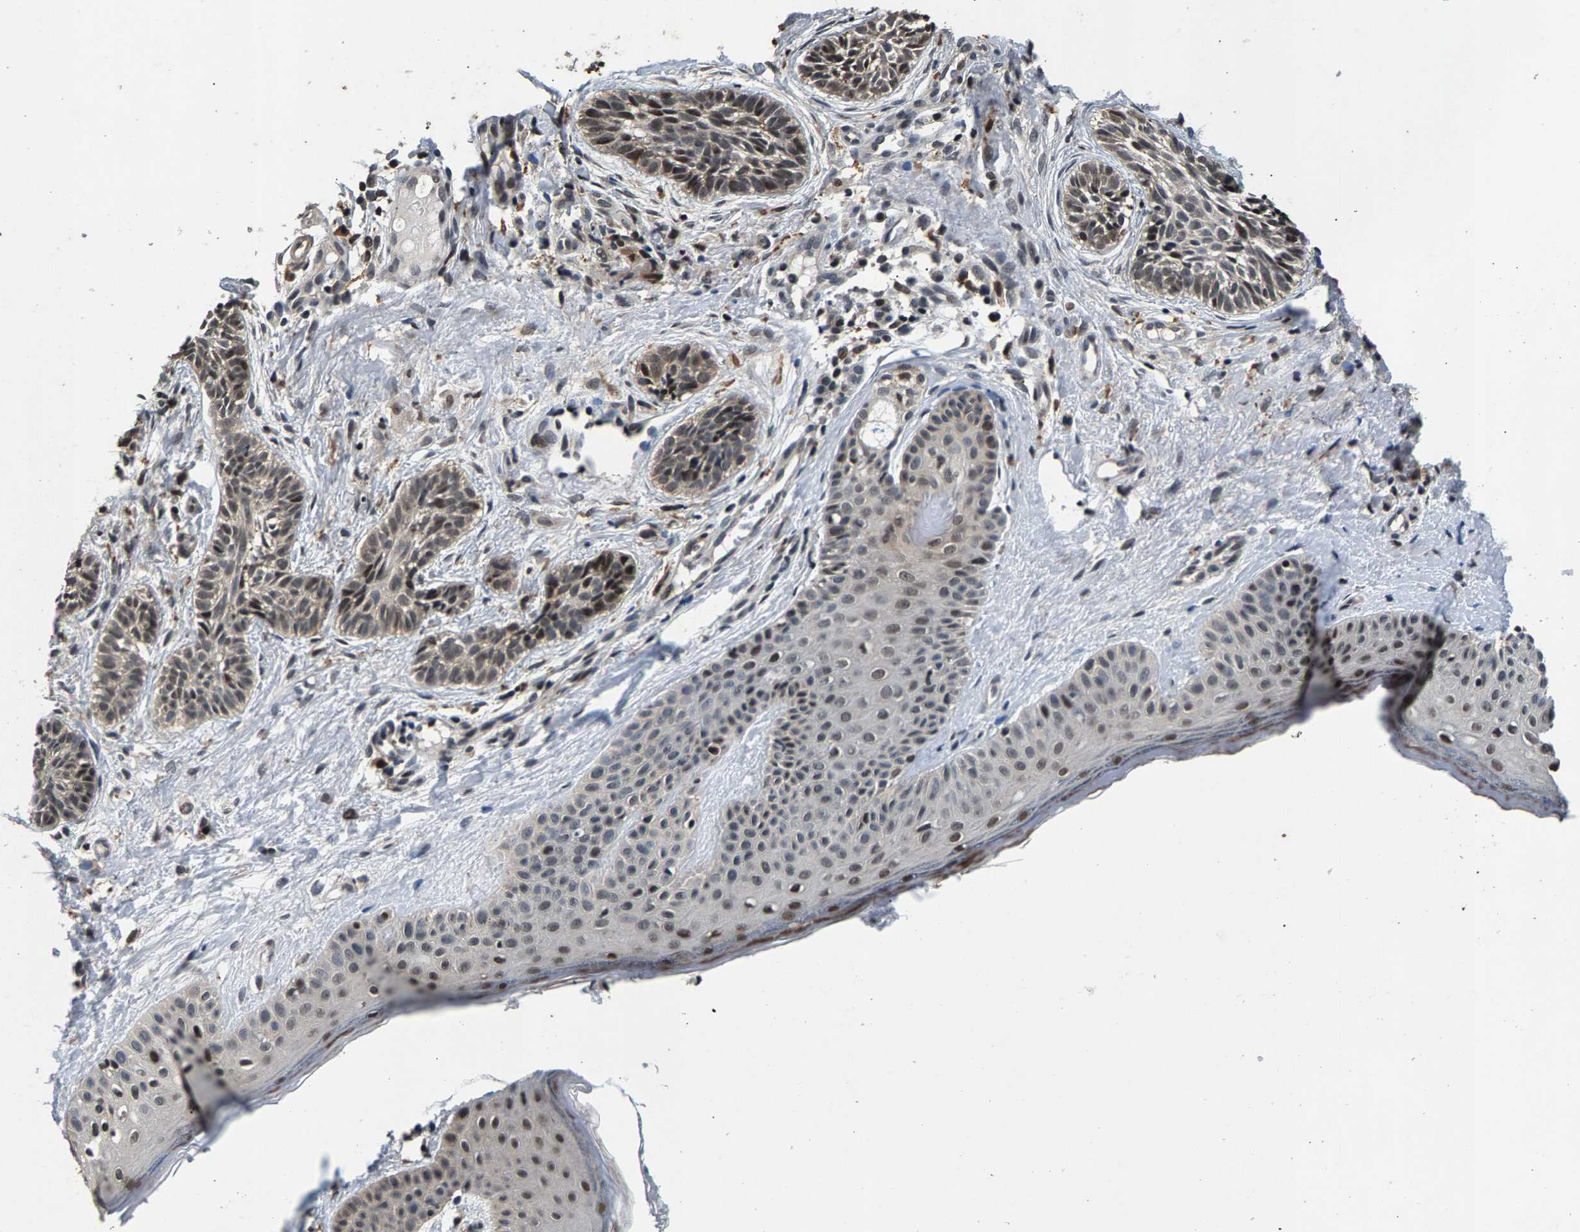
{"staining": {"intensity": "strong", "quantity": "<25%", "location": "nuclear"}, "tissue": "skin cancer", "cell_type": "Tumor cells", "image_type": "cancer", "snomed": [{"axis": "morphology", "description": "Normal tissue, NOS"}, {"axis": "morphology", "description": "Basal cell carcinoma"}, {"axis": "topography", "description": "Skin"}], "caption": "Skin basal cell carcinoma stained for a protein reveals strong nuclear positivity in tumor cells. The staining was performed using DAB (3,3'-diaminobenzidine) to visualize the protein expression in brown, while the nuclei were stained in blue with hematoxylin (Magnification: 20x).", "gene": "RBM33", "patient": {"sex": "male", "age": 63}}